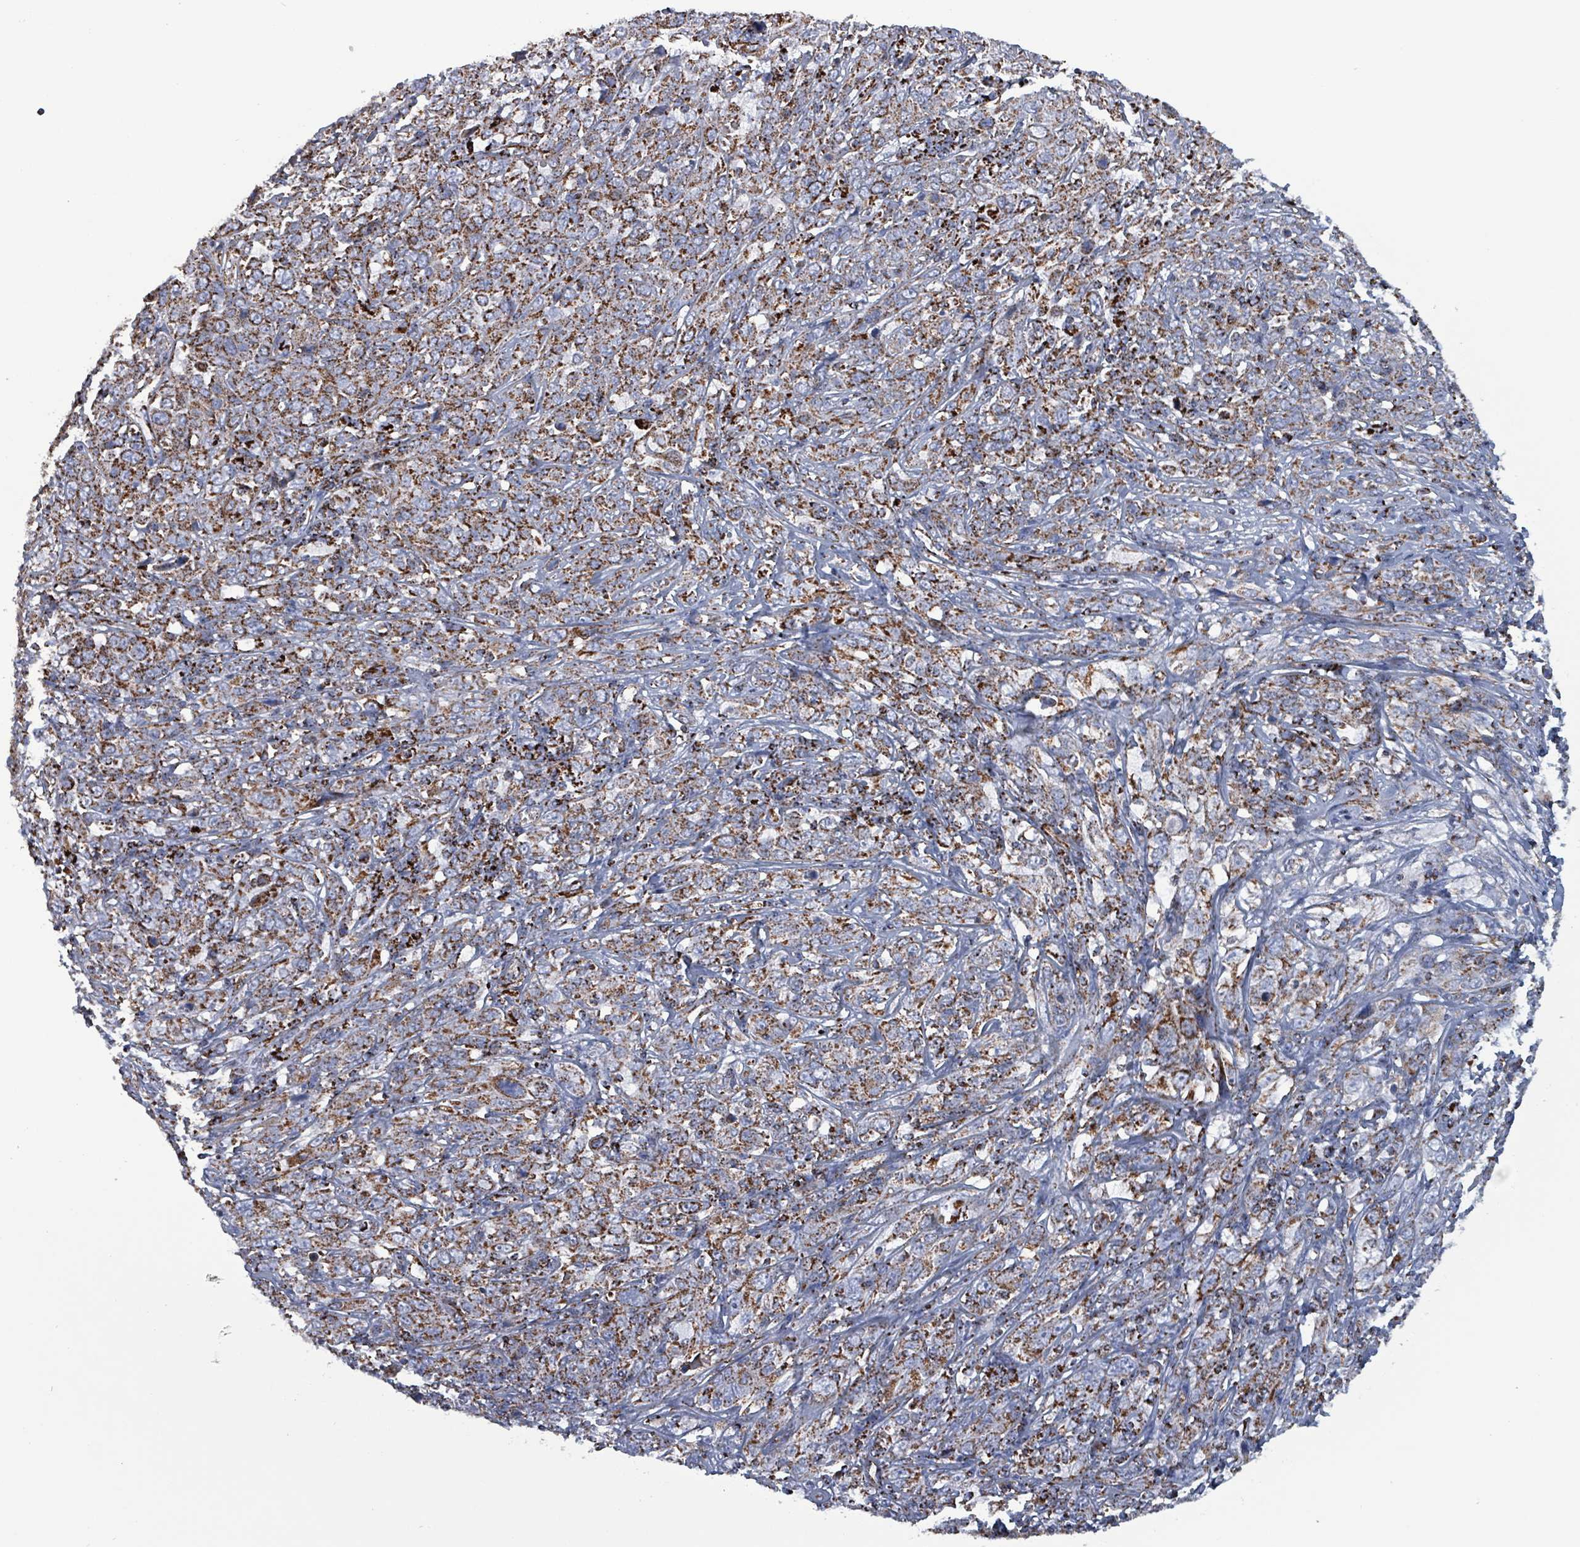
{"staining": {"intensity": "moderate", "quantity": ">75%", "location": "cytoplasmic/membranous"}, "tissue": "cervical cancer", "cell_type": "Tumor cells", "image_type": "cancer", "snomed": [{"axis": "morphology", "description": "Squamous cell carcinoma, NOS"}, {"axis": "topography", "description": "Cervix"}], "caption": "An image of squamous cell carcinoma (cervical) stained for a protein displays moderate cytoplasmic/membranous brown staining in tumor cells. Immunohistochemistry (ihc) stains the protein of interest in brown and the nuclei are stained blue.", "gene": "IDH3B", "patient": {"sex": "female", "age": 46}}